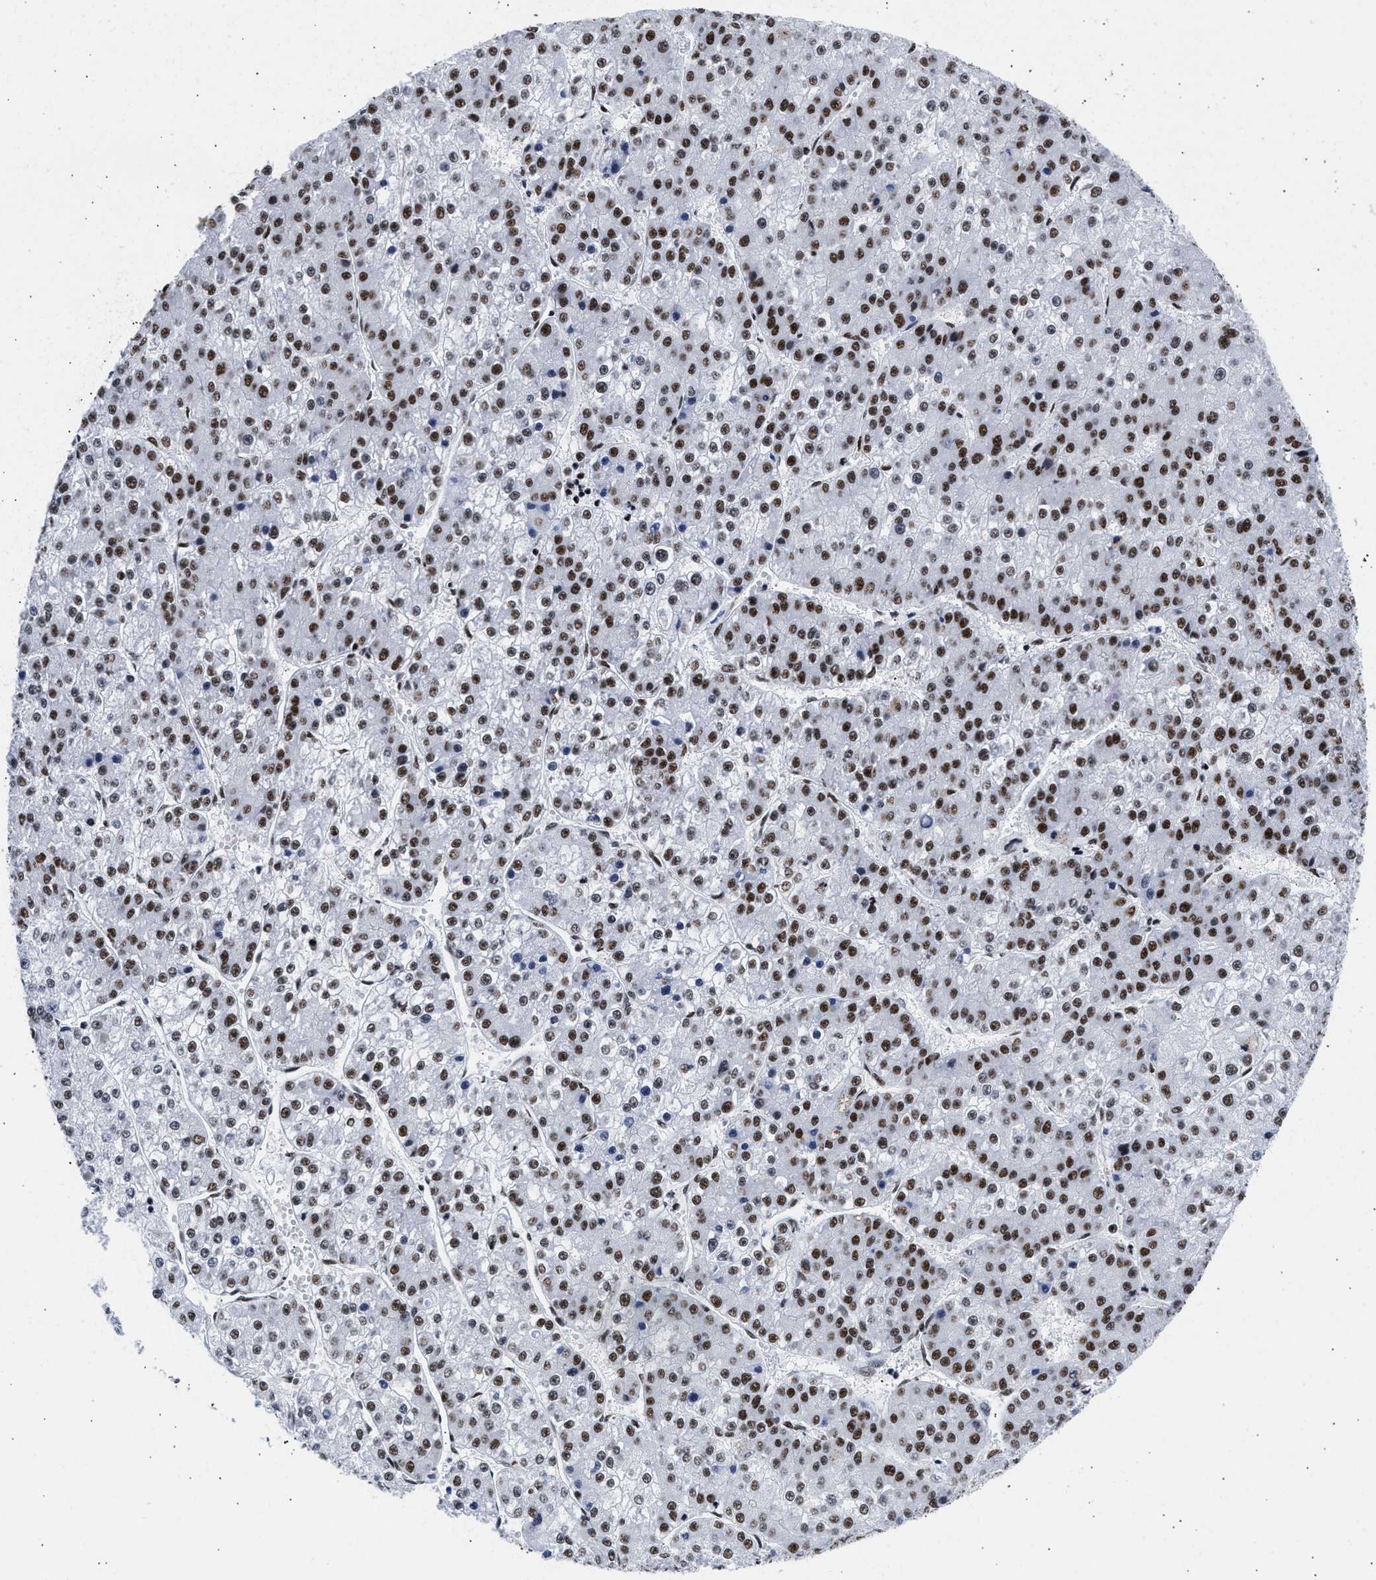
{"staining": {"intensity": "strong", "quantity": ">75%", "location": "nuclear"}, "tissue": "liver cancer", "cell_type": "Tumor cells", "image_type": "cancer", "snomed": [{"axis": "morphology", "description": "Carcinoma, Hepatocellular, NOS"}, {"axis": "topography", "description": "Liver"}], "caption": "Protein staining of hepatocellular carcinoma (liver) tissue displays strong nuclear positivity in about >75% of tumor cells.", "gene": "RBM8A", "patient": {"sex": "female", "age": 73}}